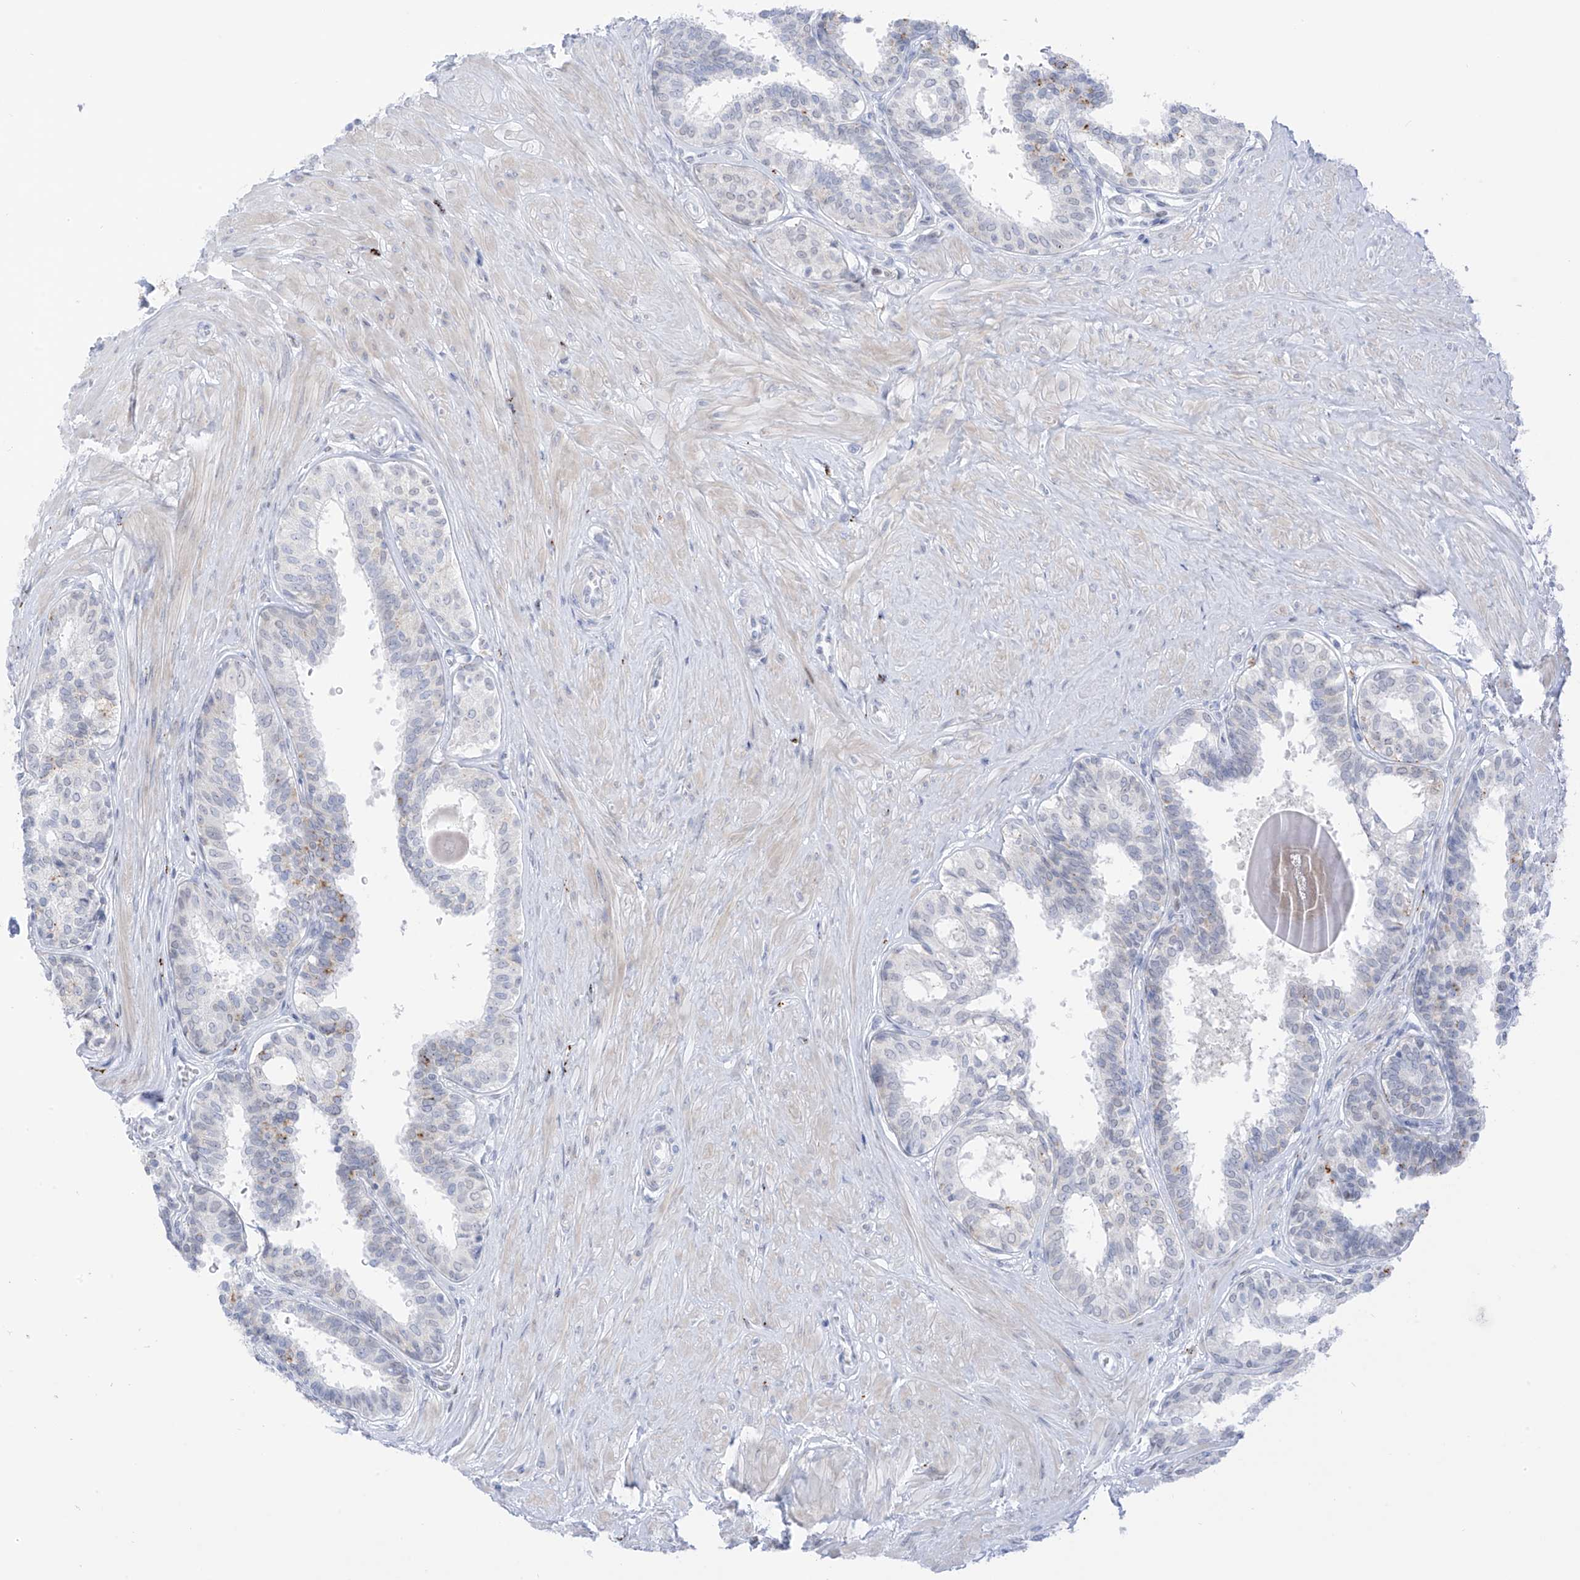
{"staining": {"intensity": "strong", "quantity": "25%-75%", "location": "cytoplasmic/membranous"}, "tissue": "prostate", "cell_type": "Glandular cells", "image_type": "normal", "snomed": [{"axis": "morphology", "description": "Normal tissue, NOS"}, {"axis": "topography", "description": "Prostate"}], "caption": "IHC of normal prostate displays high levels of strong cytoplasmic/membranous staining in about 25%-75% of glandular cells. The staining was performed using DAB to visualize the protein expression in brown, while the nuclei were stained in blue with hematoxylin (Magnification: 20x).", "gene": "PSPH", "patient": {"sex": "male", "age": 48}}